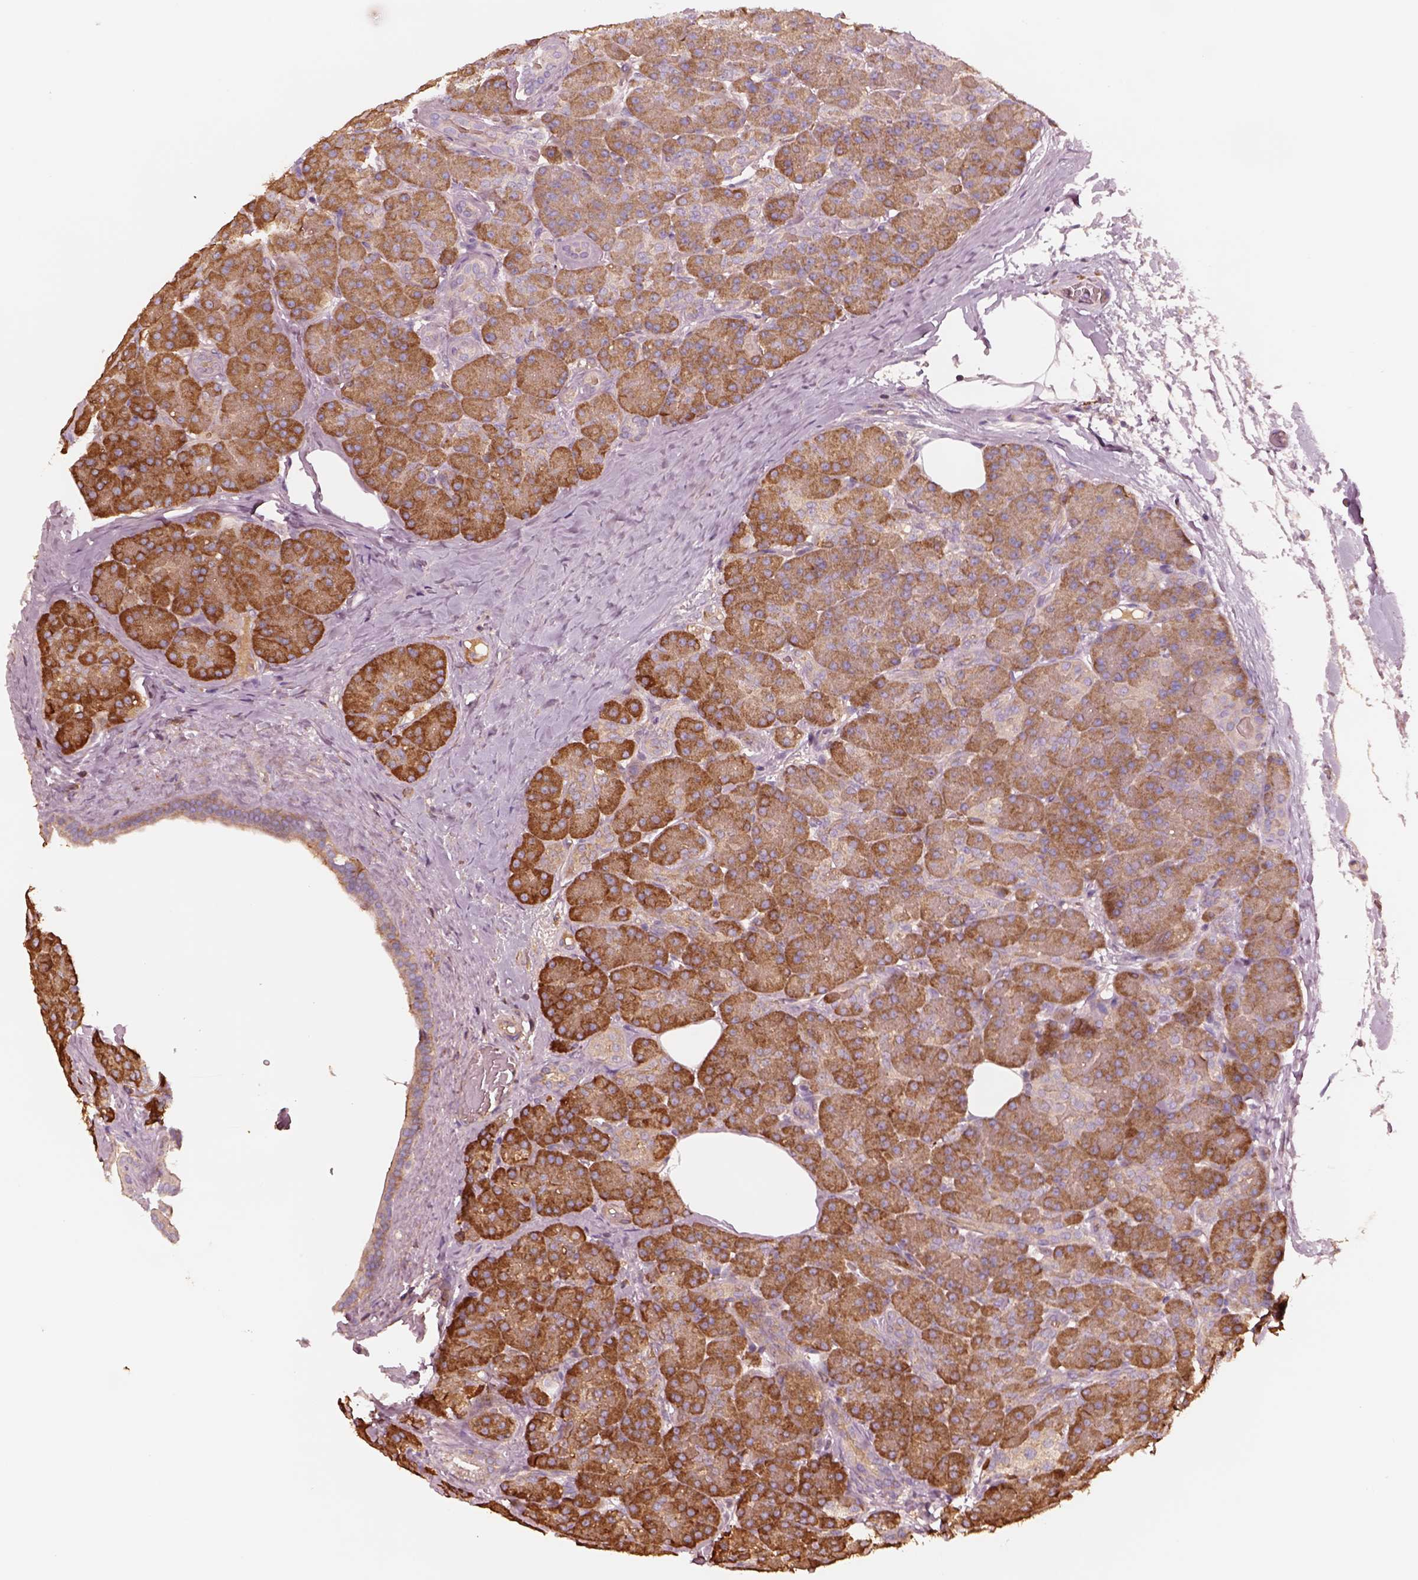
{"staining": {"intensity": "strong", "quantity": "25%-75%", "location": "cytoplasmic/membranous"}, "tissue": "pancreas", "cell_type": "Exocrine glandular cells", "image_type": "normal", "snomed": [{"axis": "morphology", "description": "Normal tissue, NOS"}, {"axis": "topography", "description": "Pancreas"}], "caption": "The micrograph displays a brown stain indicating the presence of a protein in the cytoplasmic/membranous of exocrine glandular cells in pancreas. (DAB IHC, brown staining for protein, blue staining for nuclei).", "gene": "ASCC2", "patient": {"sex": "male", "age": 57}}